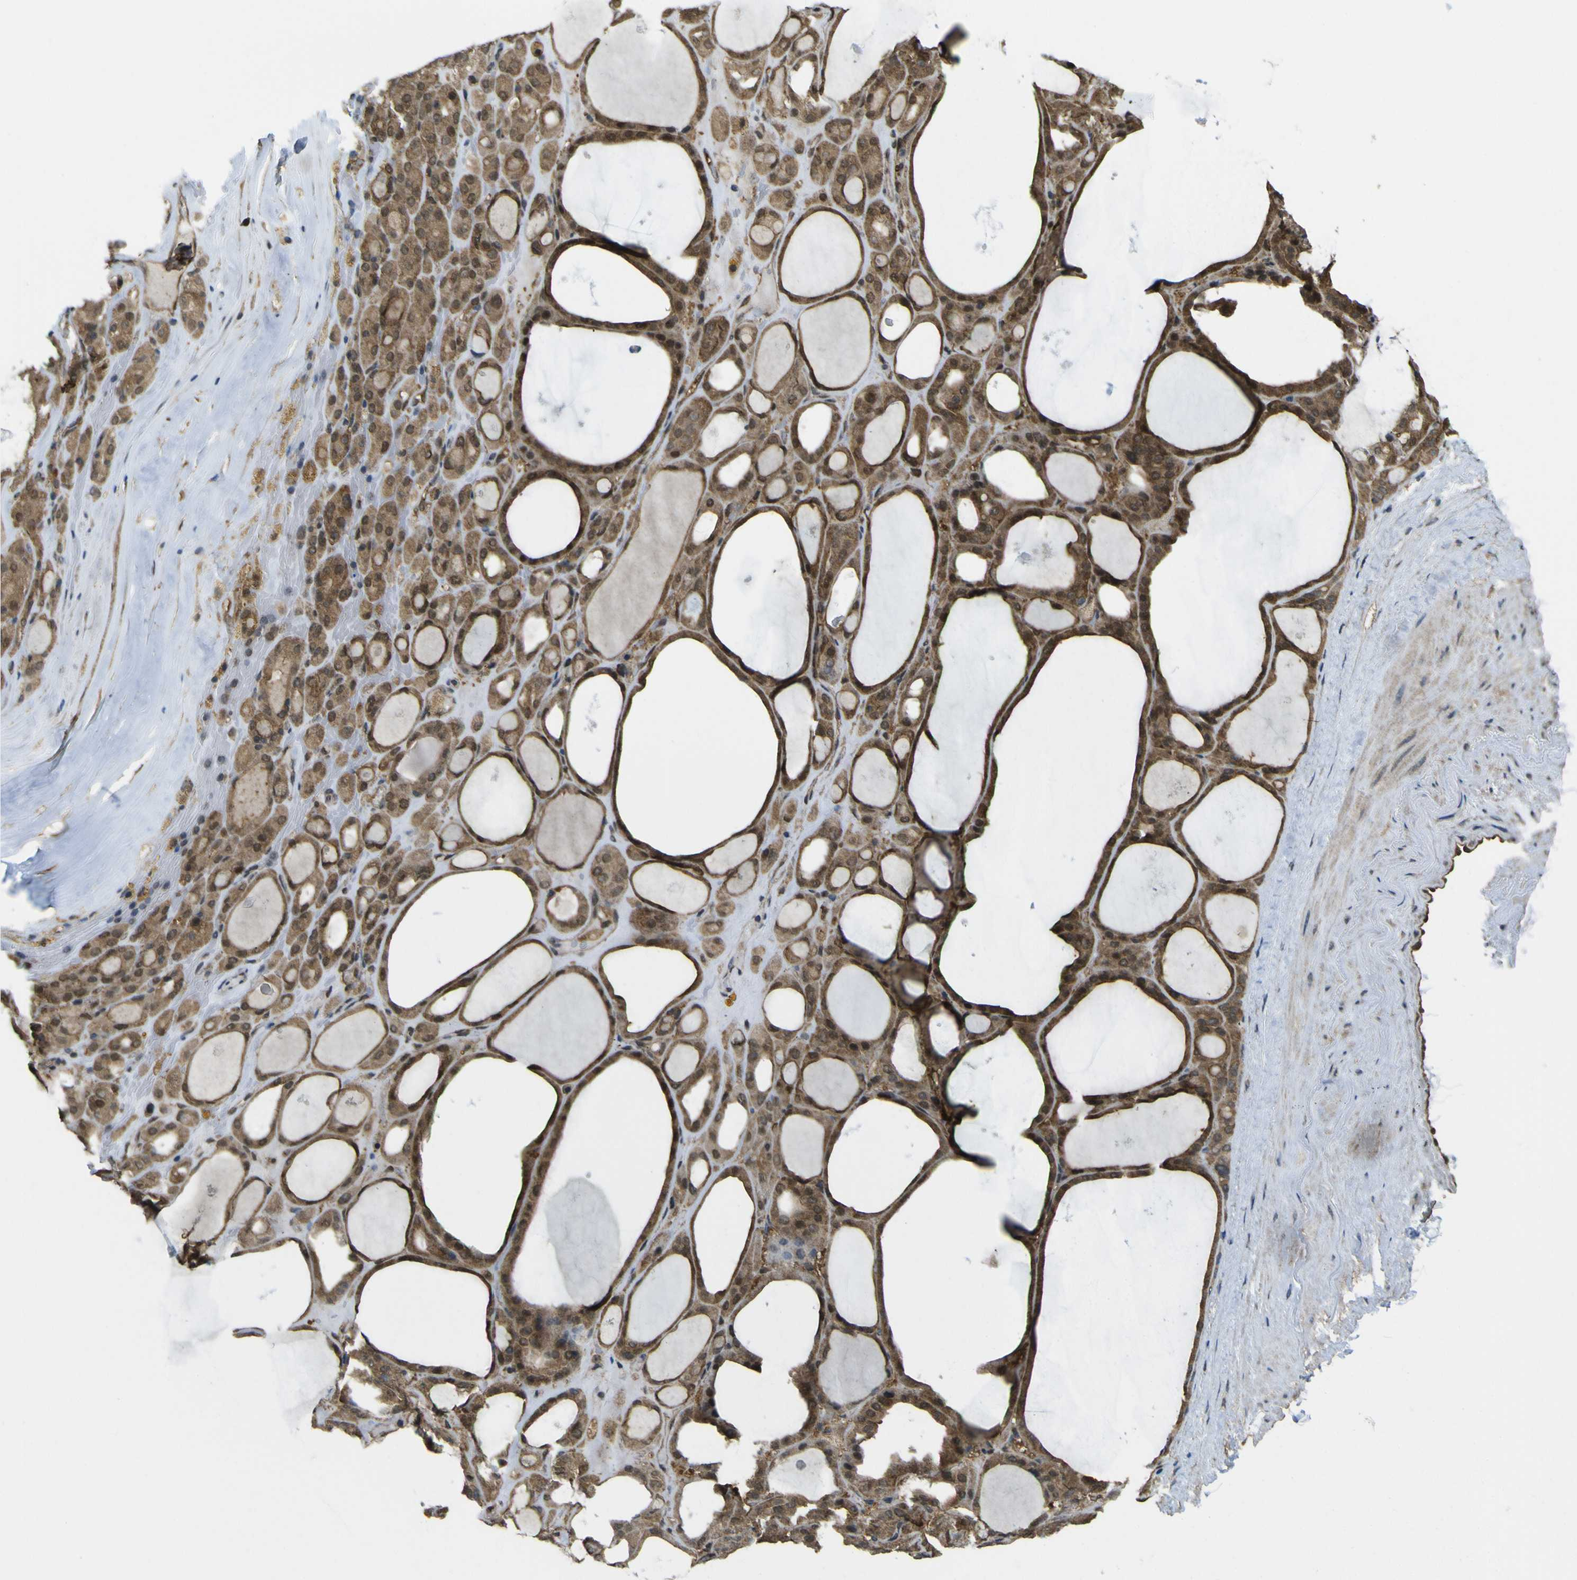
{"staining": {"intensity": "moderate", "quantity": ">75%", "location": "cytoplasmic/membranous,nuclear"}, "tissue": "thyroid gland", "cell_type": "Glandular cells", "image_type": "normal", "snomed": [{"axis": "morphology", "description": "Normal tissue, NOS"}, {"axis": "morphology", "description": "Carcinoma, NOS"}, {"axis": "topography", "description": "Thyroid gland"}], "caption": "Protein analysis of normal thyroid gland displays moderate cytoplasmic/membranous,nuclear staining in approximately >75% of glandular cells.", "gene": "YWHAG", "patient": {"sex": "female", "age": 86}}